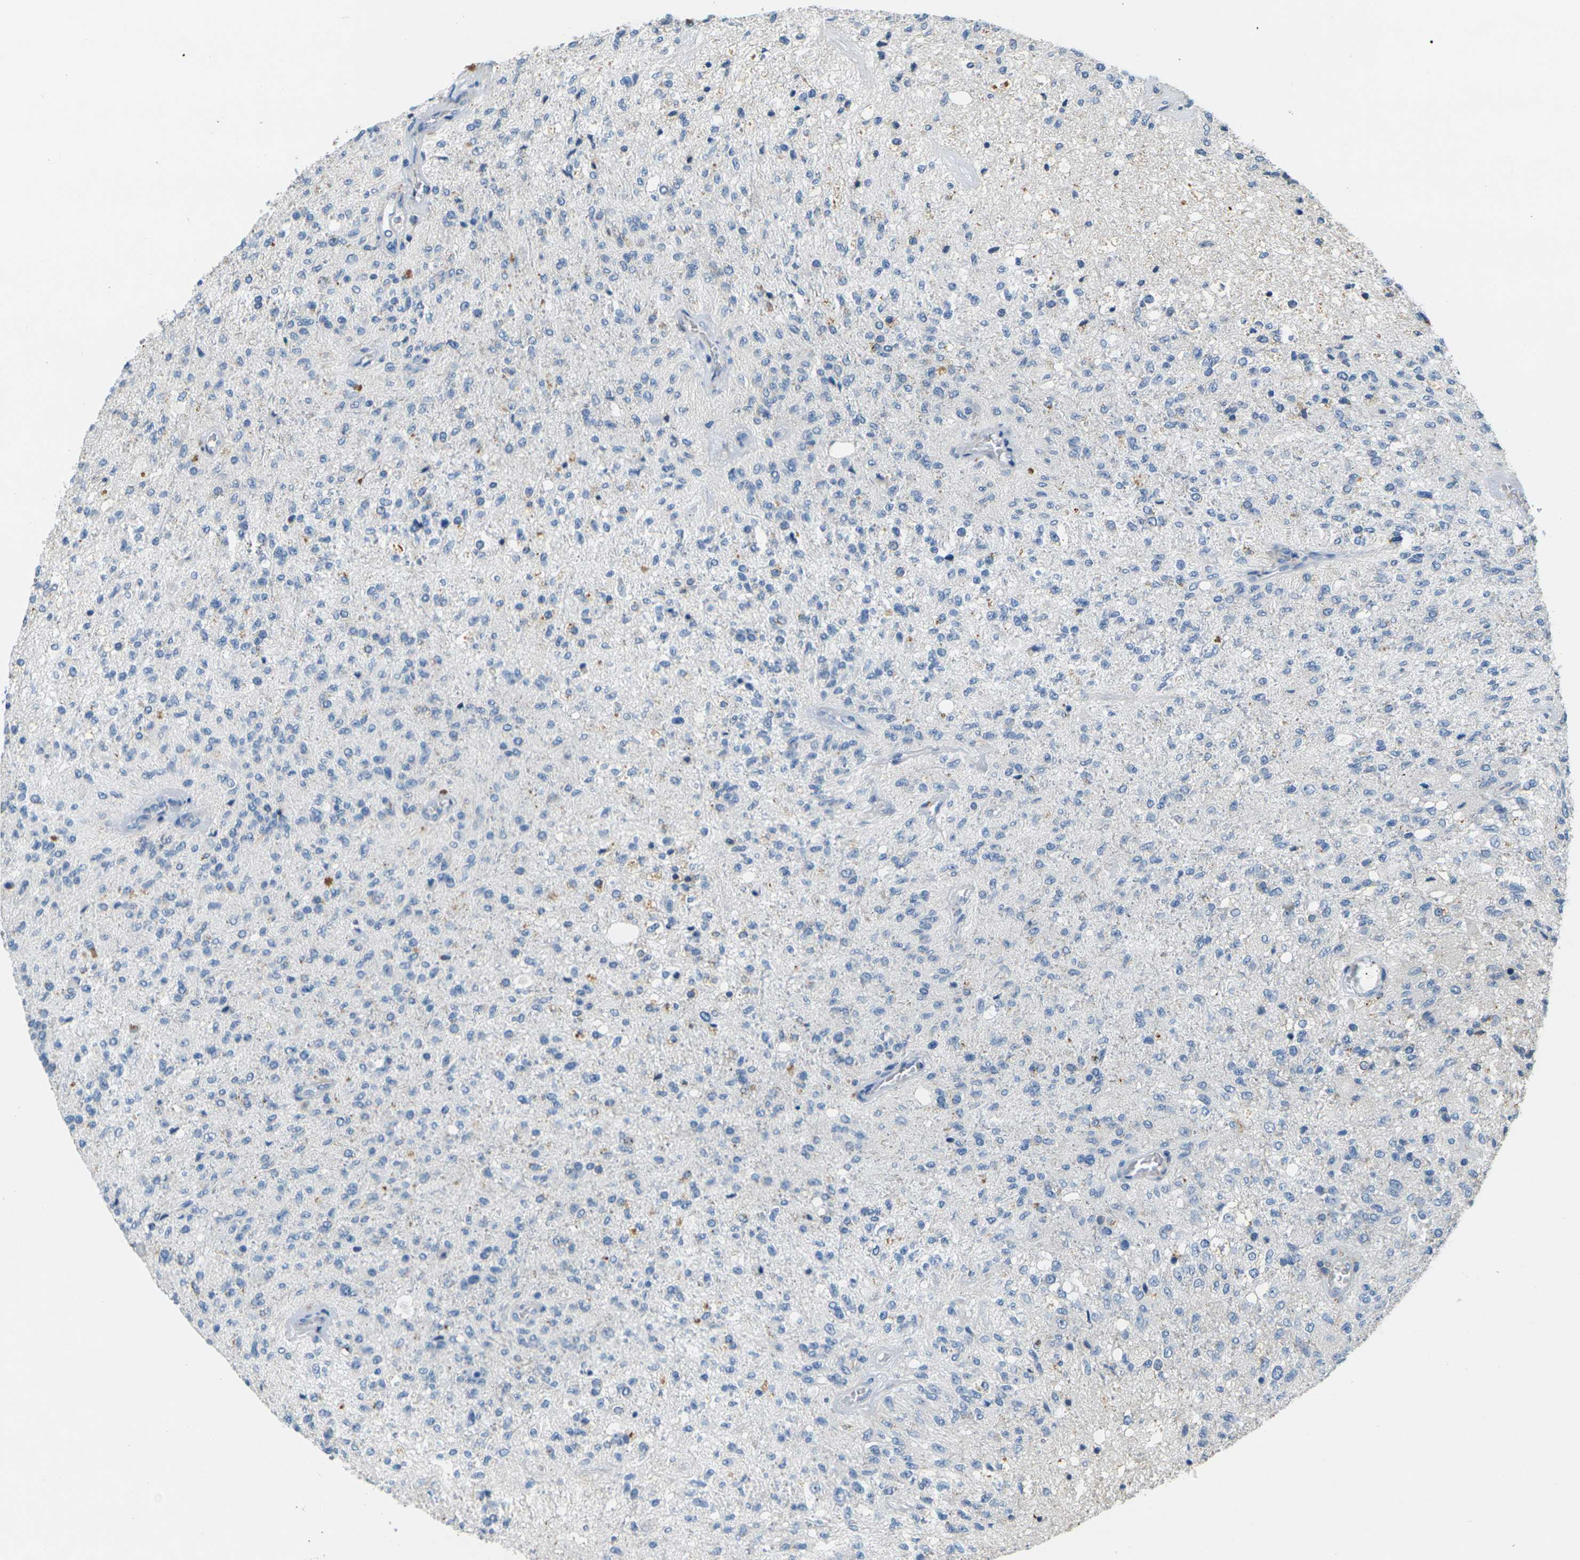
{"staining": {"intensity": "negative", "quantity": "none", "location": "none"}, "tissue": "glioma", "cell_type": "Tumor cells", "image_type": "cancer", "snomed": [{"axis": "morphology", "description": "Normal tissue, NOS"}, {"axis": "morphology", "description": "Glioma, malignant, High grade"}, {"axis": "topography", "description": "Cerebral cortex"}], "caption": "Immunohistochemistry (IHC) micrograph of neoplastic tissue: high-grade glioma (malignant) stained with DAB displays no significant protein expression in tumor cells. Nuclei are stained in blue.", "gene": "CYP2C8", "patient": {"sex": "male", "age": 77}}